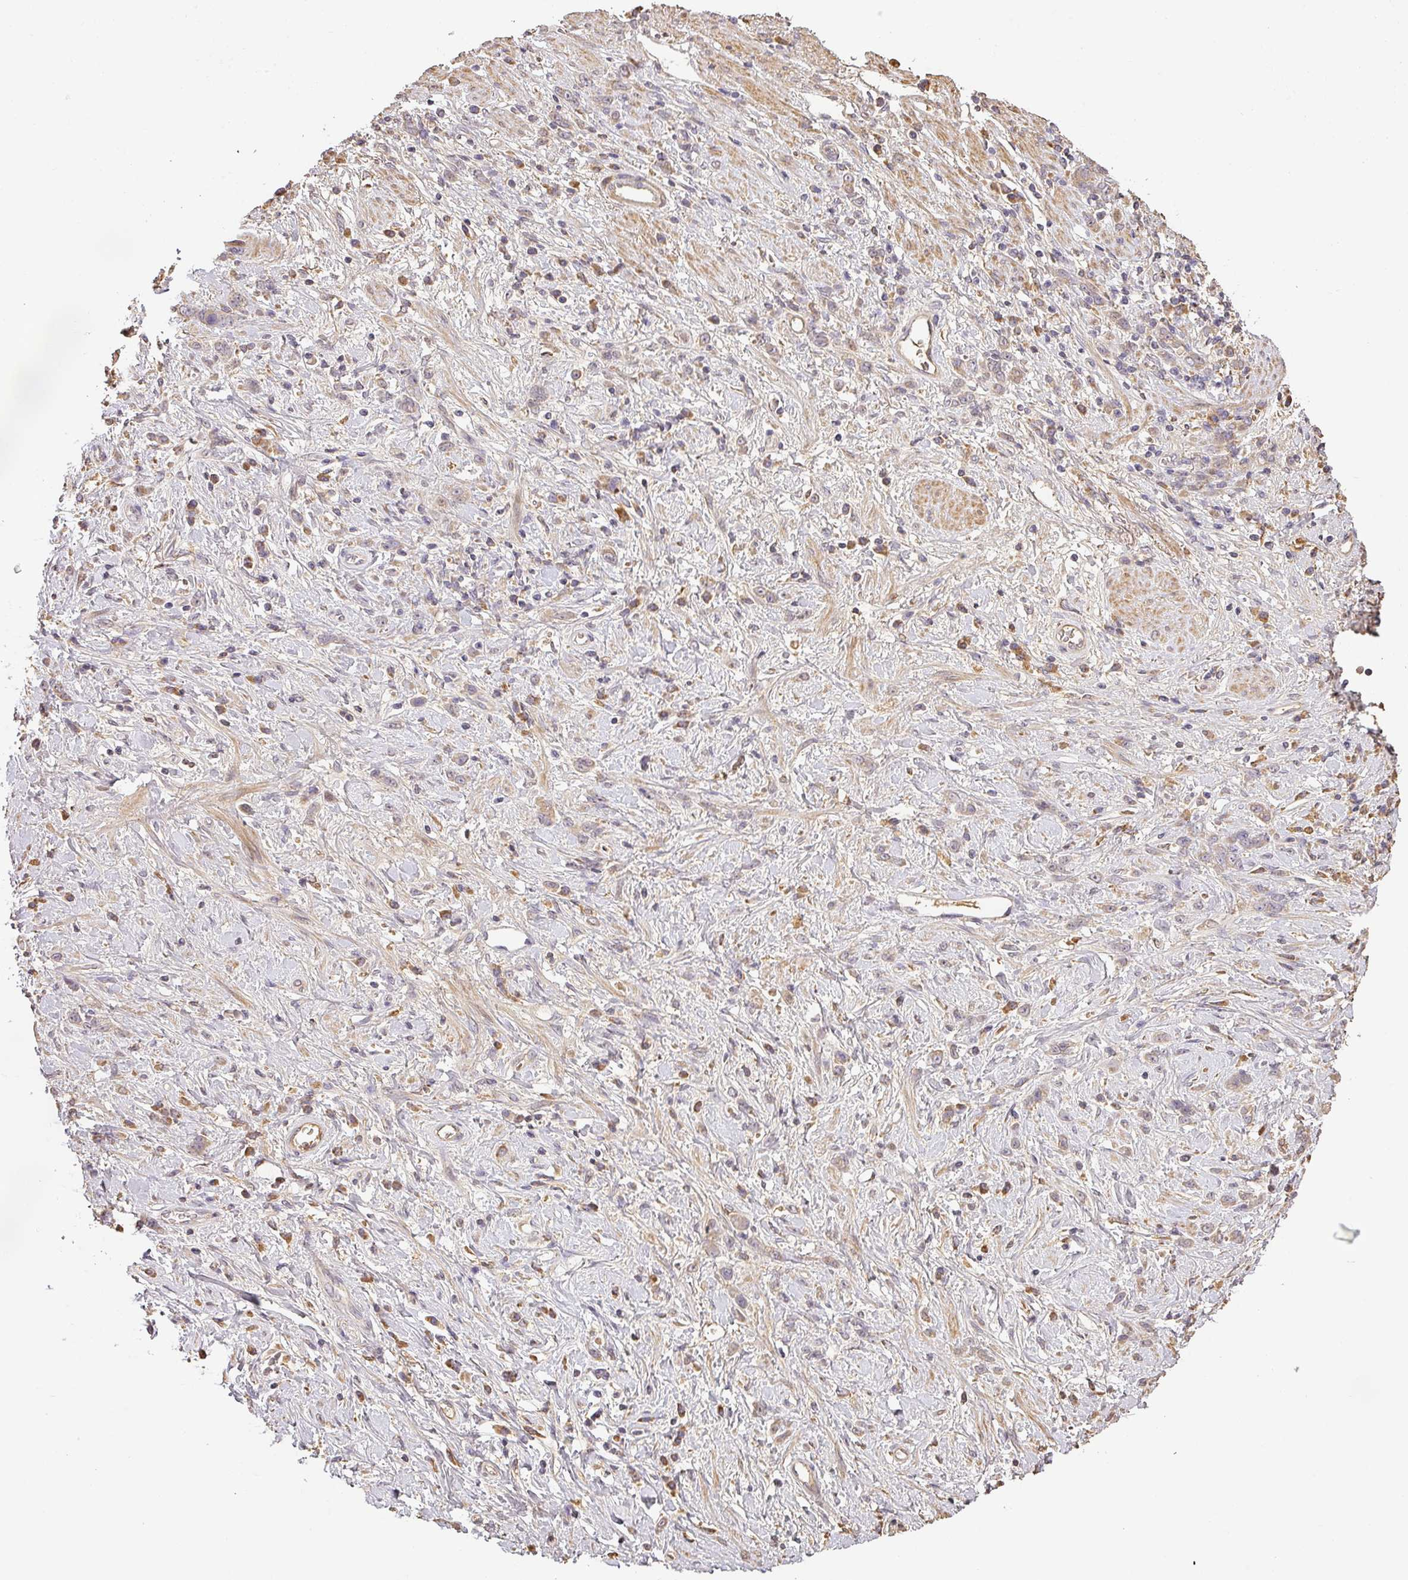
{"staining": {"intensity": "weak", "quantity": "<25%", "location": "cytoplasmic/membranous"}, "tissue": "stomach cancer", "cell_type": "Tumor cells", "image_type": "cancer", "snomed": [{"axis": "morphology", "description": "Adenocarcinoma, NOS"}, {"axis": "topography", "description": "Stomach"}], "caption": "IHC image of stomach adenocarcinoma stained for a protein (brown), which demonstrates no positivity in tumor cells.", "gene": "BPIFB3", "patient": {"sex": "female", "age": 60}}